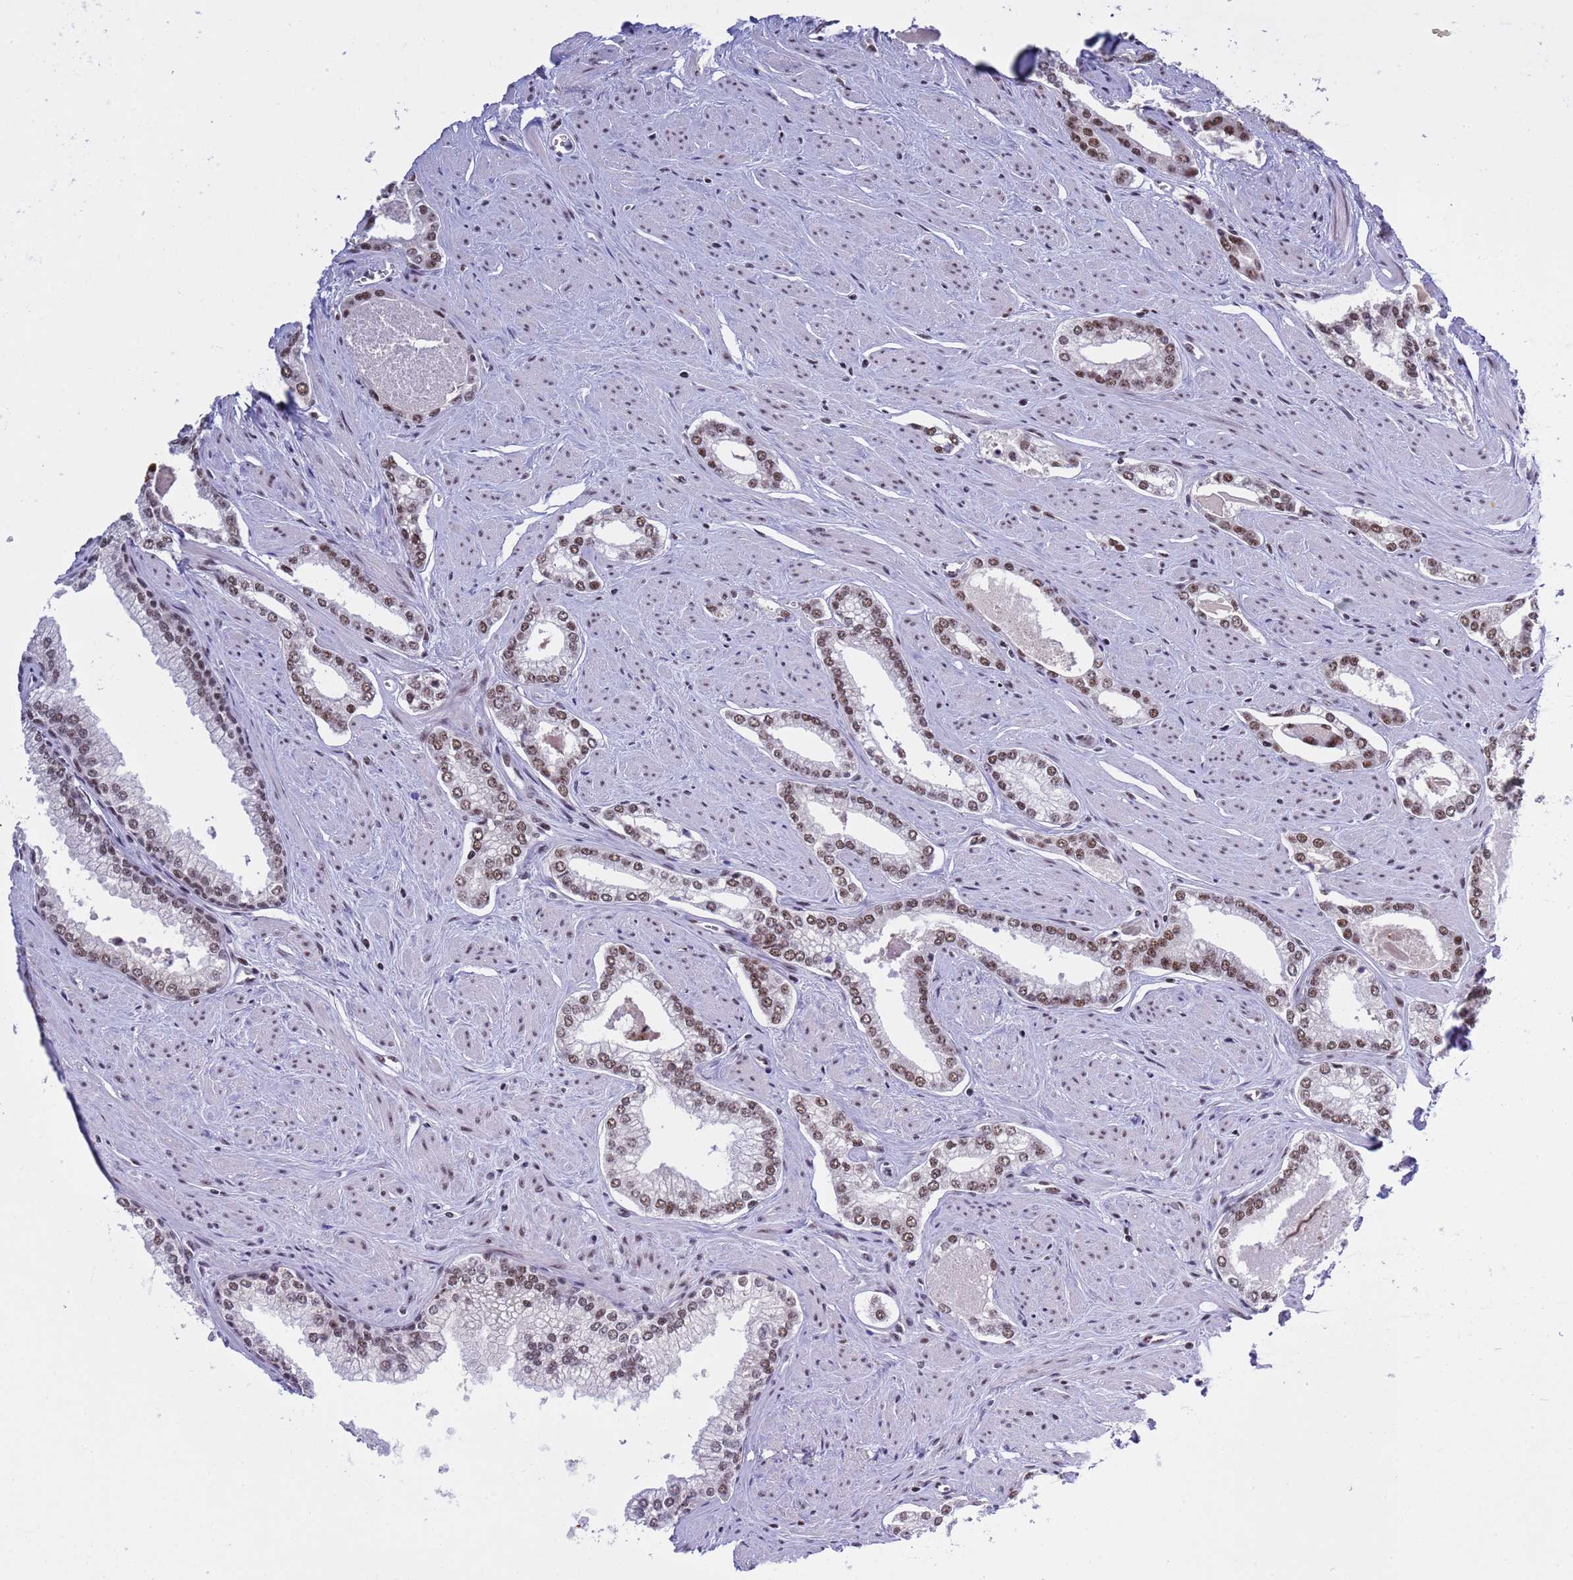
{"staining": {"intensity": "moderate", "quantity": ">75%", "location": "nuclear"}, "tissue": "prostate cancer", "cell_type": "Tumor cells", "image_type": "cancer", "snomed": [{"axis": "morphology", "description": "Adenocarcinoma, Low grade"}, {"axis": "topography", "description": "Prostate and seminal vesicle, NOS"}], "caption": "Moderate nuclear protein positivity is appreciated in about >75% of tumor cells in prostate cancer (low-grade adenocarcinoma). The protein of interest is shown in brown color, while the nuclei are stained blue.", "gene": "THOC2", "patient": {"sex": "male", "age": 60}}